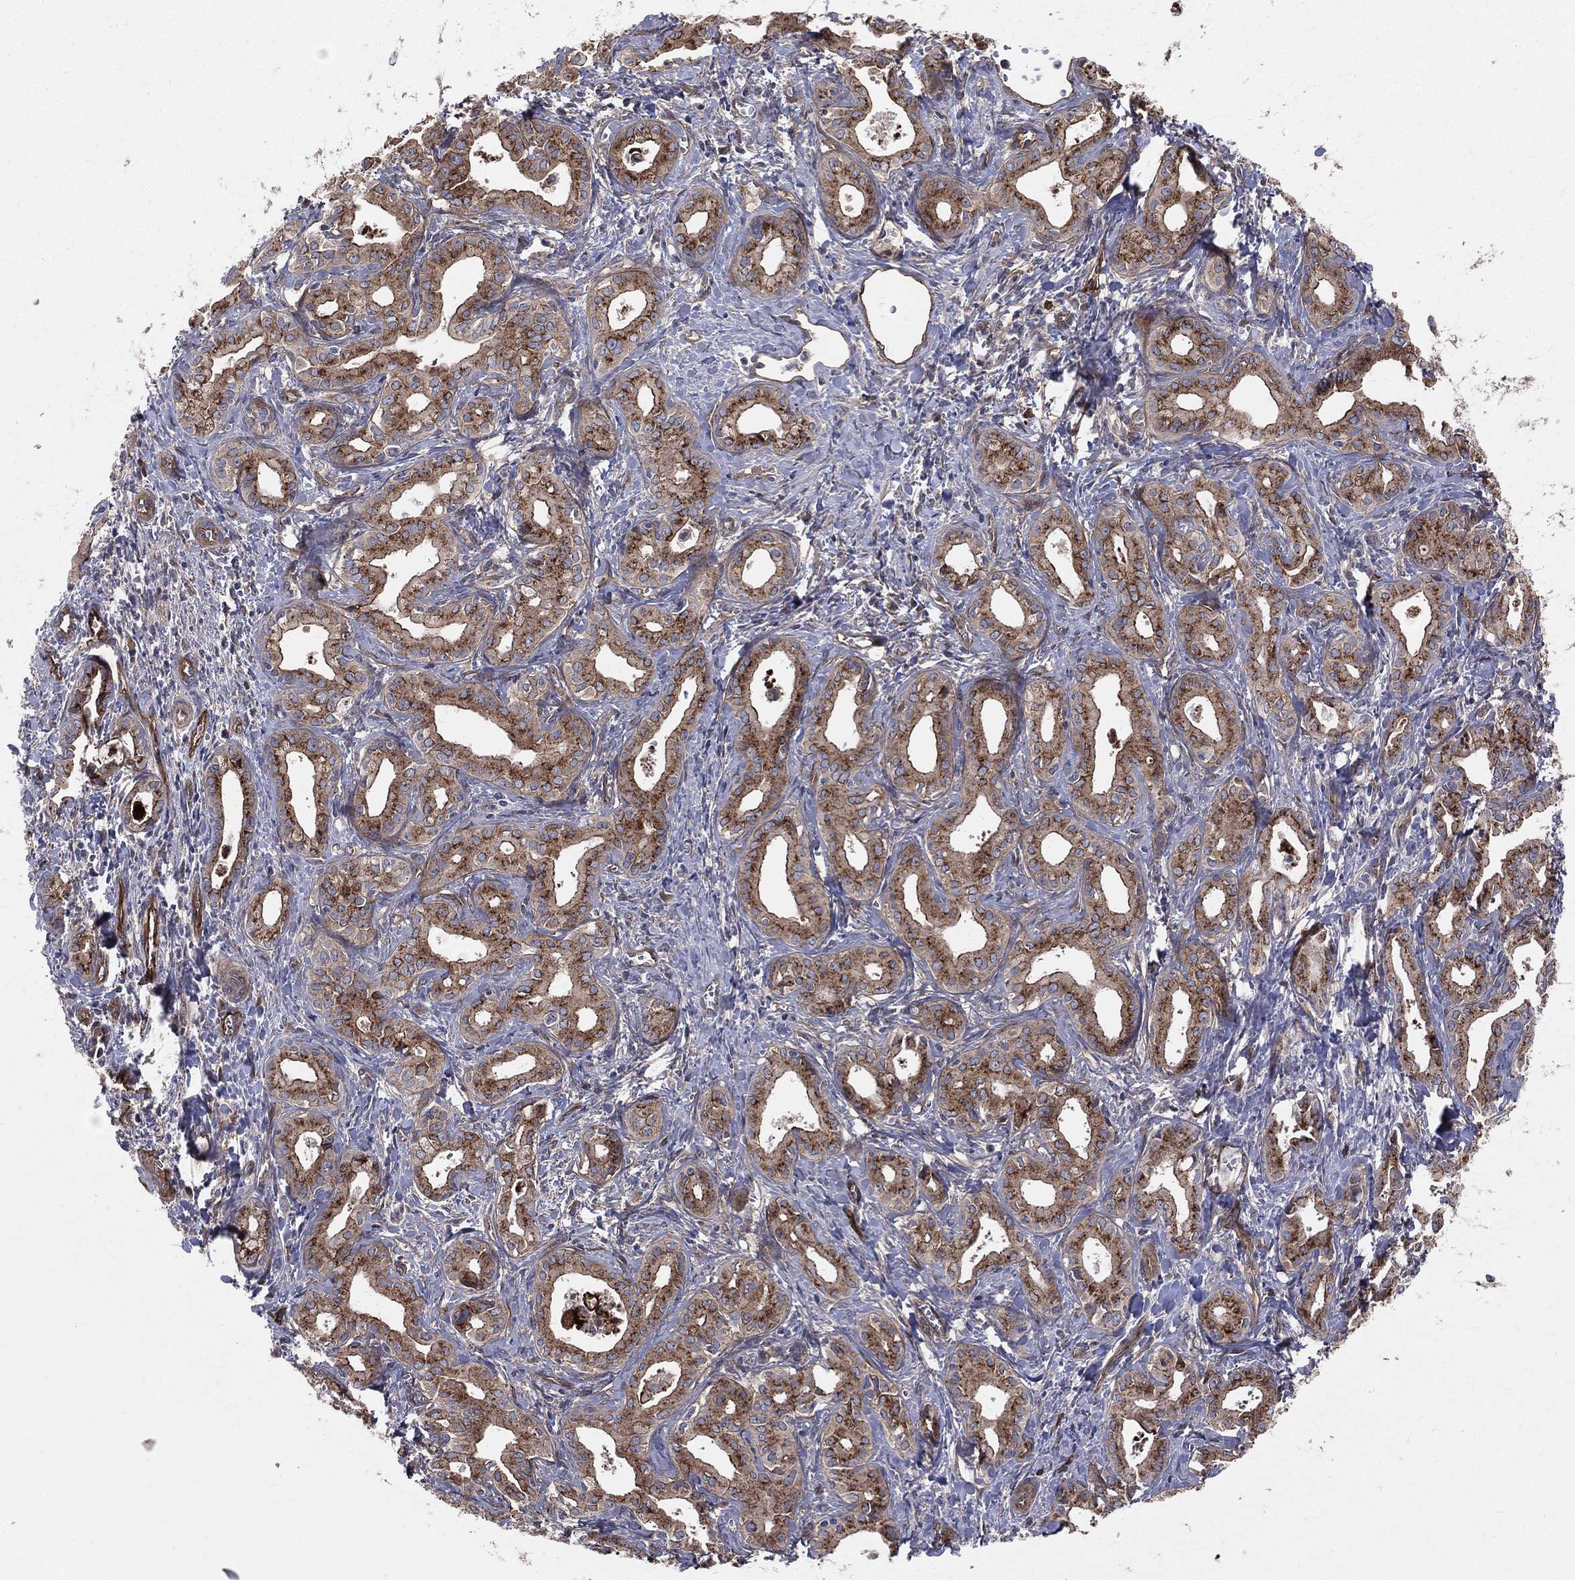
{"staining": {"intensity": "strong", "quantity": ">75%", "location": "cytoplasmic/membranous"}, "tissue": "liver cancer", "cell_type": "Tumor cells", "image_type": "cancer", "snomed": [{"axis": "morphology", "description": "Cholangiocarcinoma"}, {"axis": "topography", "description": "Liver"}], "caption": "Brown immunohistochemical staining in human cholangiocarcinoma (liver) exhibits strong cytoplasmic/membranous positivity in about >75% of tumor cells.", "gene": "ENTPD1", "patient": {"sex": "female", "age": 65}}